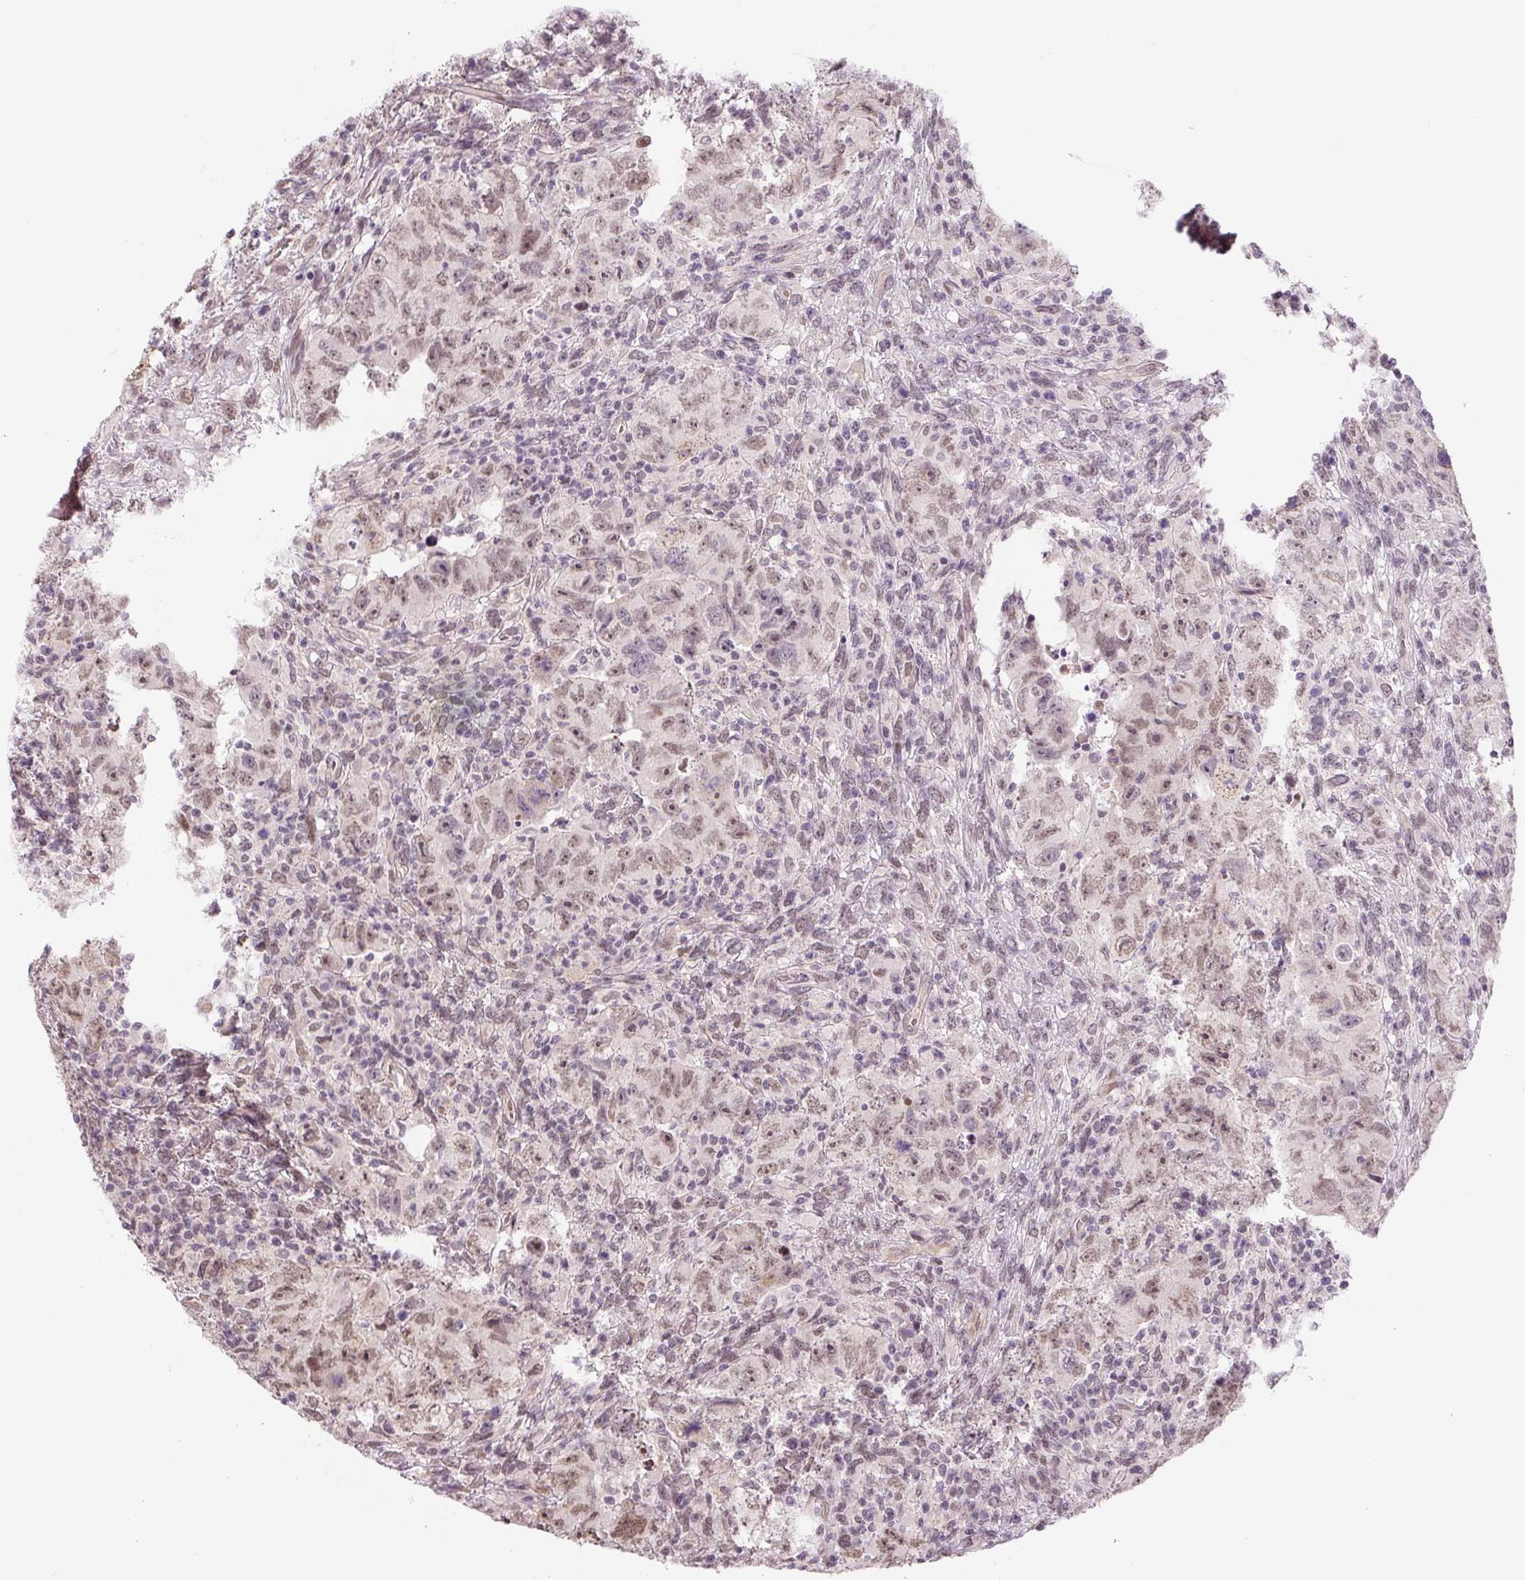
{"staining": {"intensity": "moderate", "quantity": ">75%", "location": "nuclear"}, "tissue": "testis cancer", "cell_type": "Tumor cells", "image_type": "cancer", "snomed": [{"axis": "morphology", "description": "Carcinoma, Embryonal, NOS"}, {"axis": "topography", "description": "Testis"}], "caption": "There is medium levels of moderate nuclear positivity in tumor cells of embryonal carcinoma (testis), as demonstrated by immunohistochemical staining (brown color).", "gene": "TCFL5", "patient": {"sex": "male", "age": 24}}